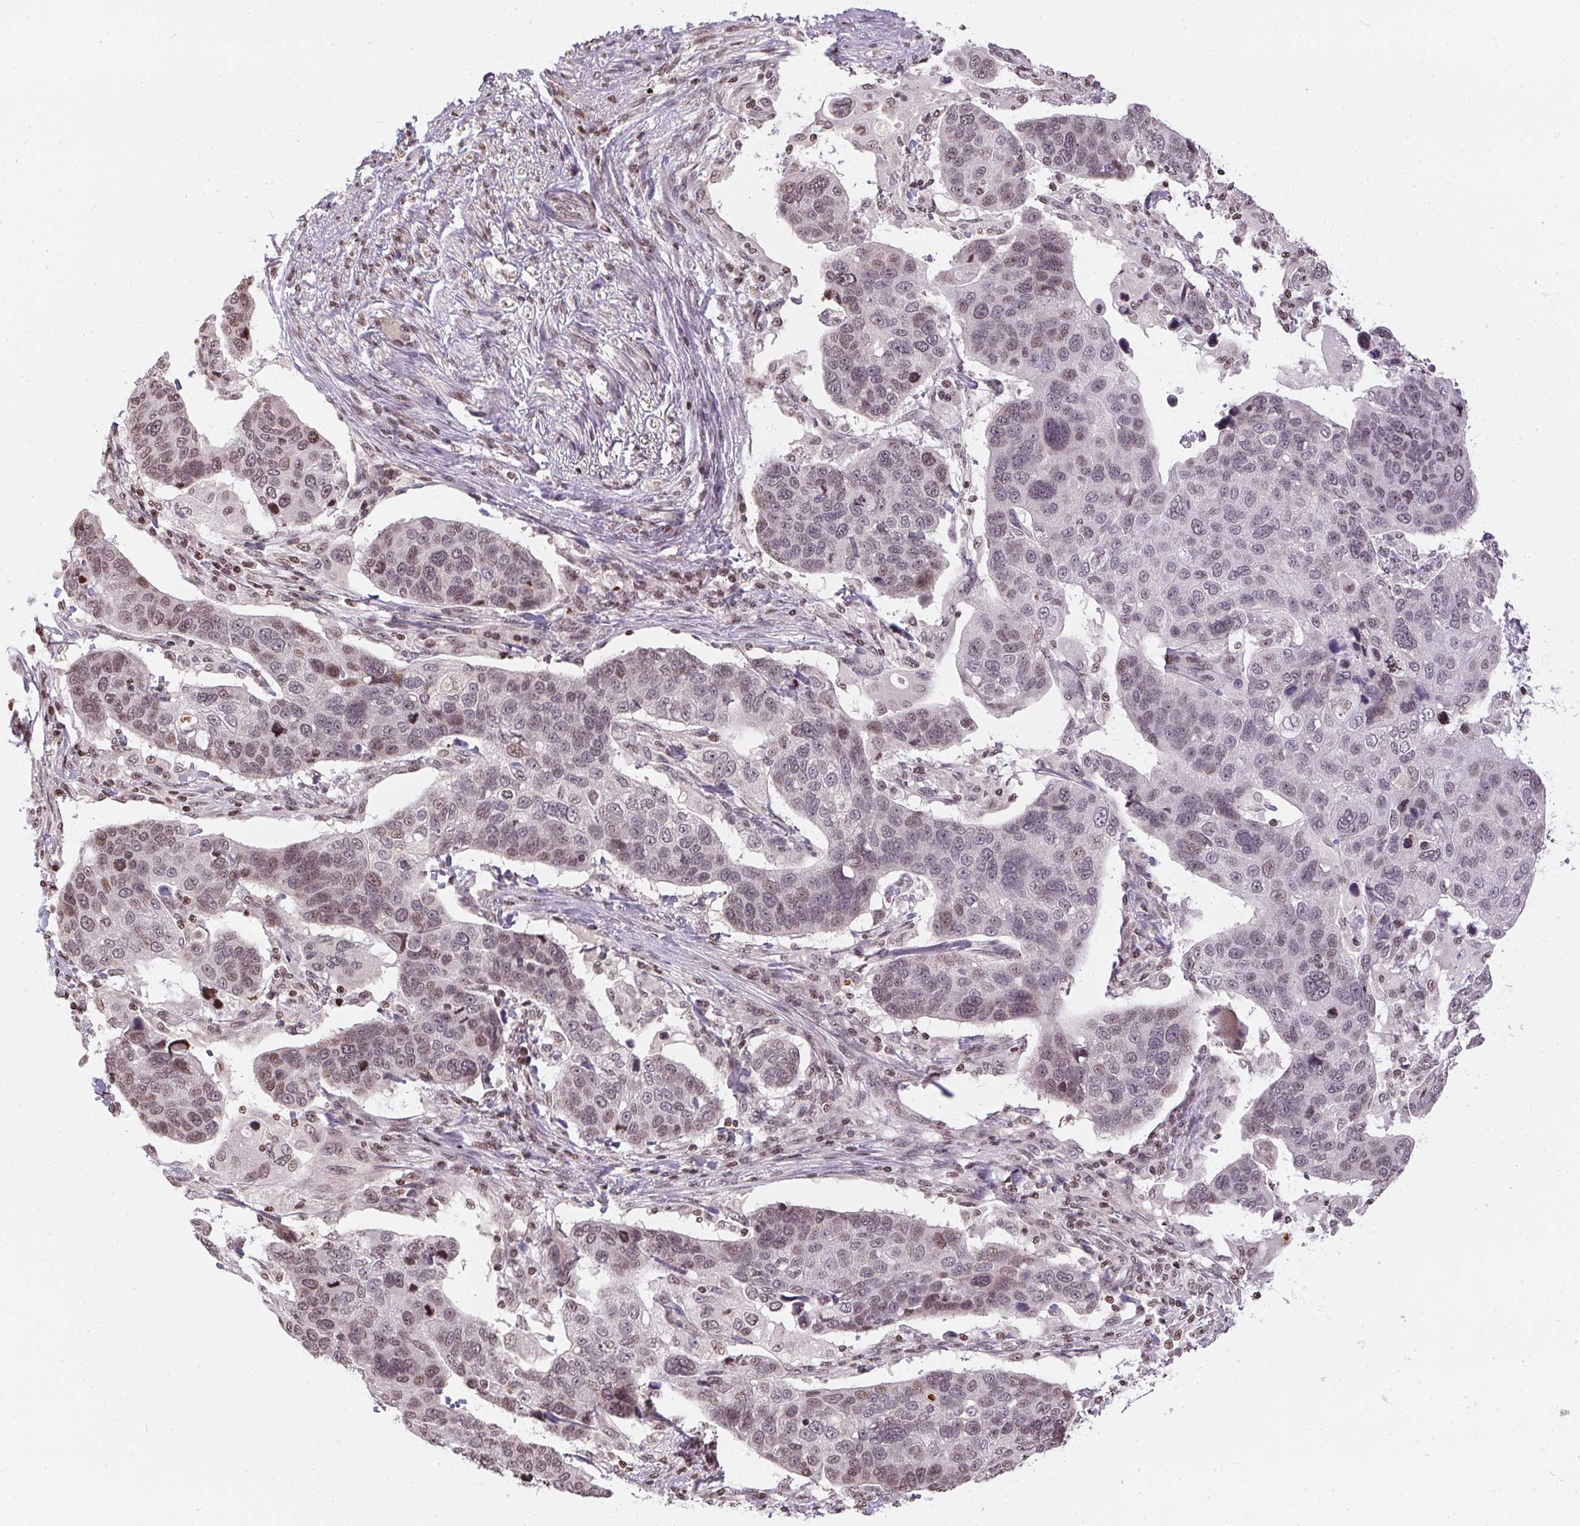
{"staining": {"intensity": "weak", "quantity": "<25%", "location": "nuclear"}, "tissue": "lung cancer", "cell_type": "Tumor cells", "image_type": "cancer", "snomed": [{"axis": "morphology", "description": "Squamous cell carcinoma, NOS"}, {"axis": "topography", "description": "Lymph node"}, {"axis": "topography", "description": "Lung"}], "caption": "Tumor cells are negative for brown protein staining in squamous cell carcinoma (lung).", "gene": "RNF181", "patient": {"sex": "male", "age": 61}}